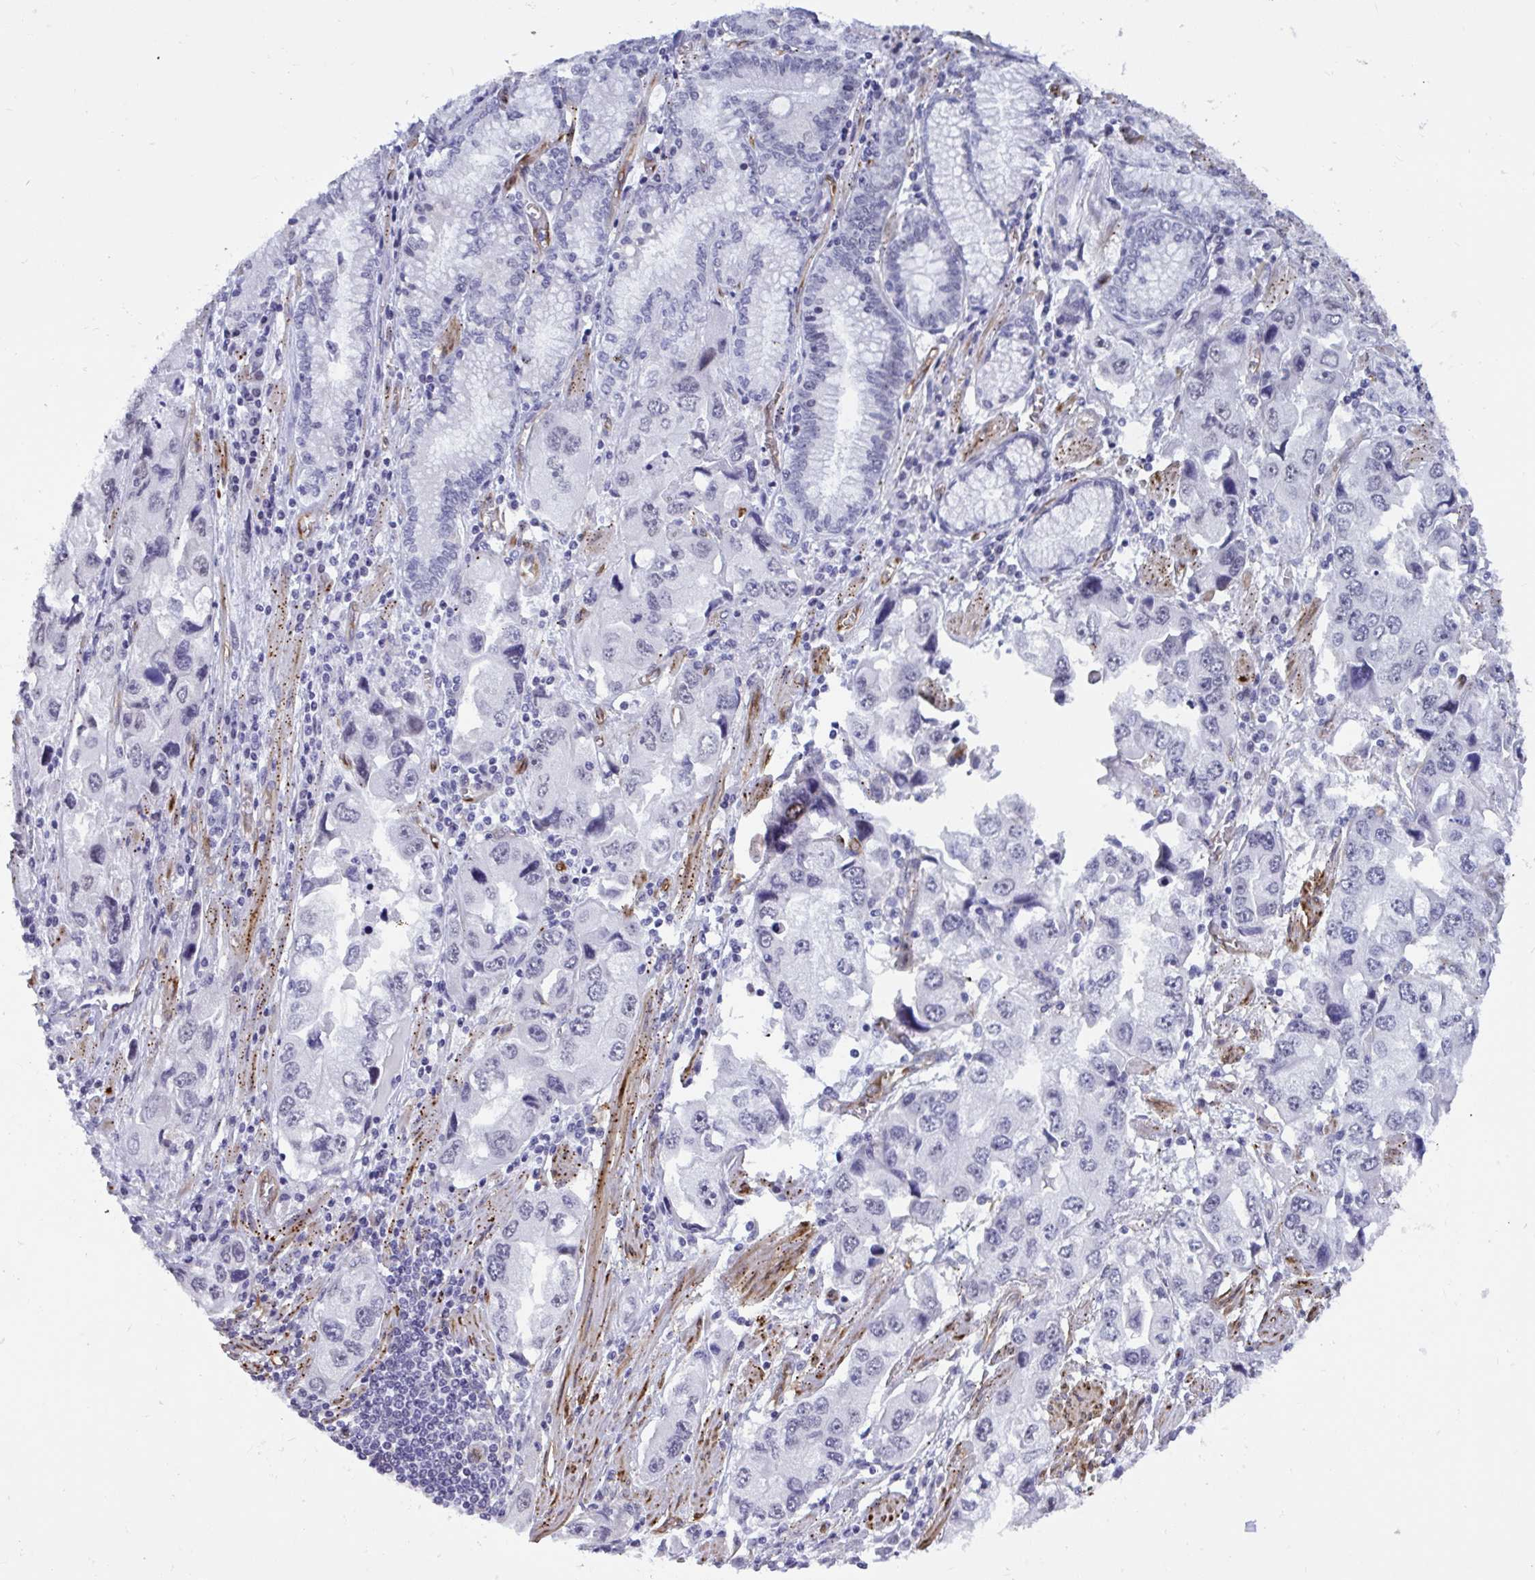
{"staining": {"intensity": "negative", "quantity": "none", "location": "none"}, "tissue": "stomach cancer", "cell_type": "Tumor cells", "image_type": "cancer", "snomed": [{"axis": "morphology", "description": "Adenocarcinoma, NOS"}, {"axis": "topography", "description": "Stomach, lower"}], "caption": "Immunohistochemical staining of human stomach adenocarcinoma exhibits no significant expression in tumor cells.", "gene": "EML1", "patient": {"sex": "female", "age": 93}}